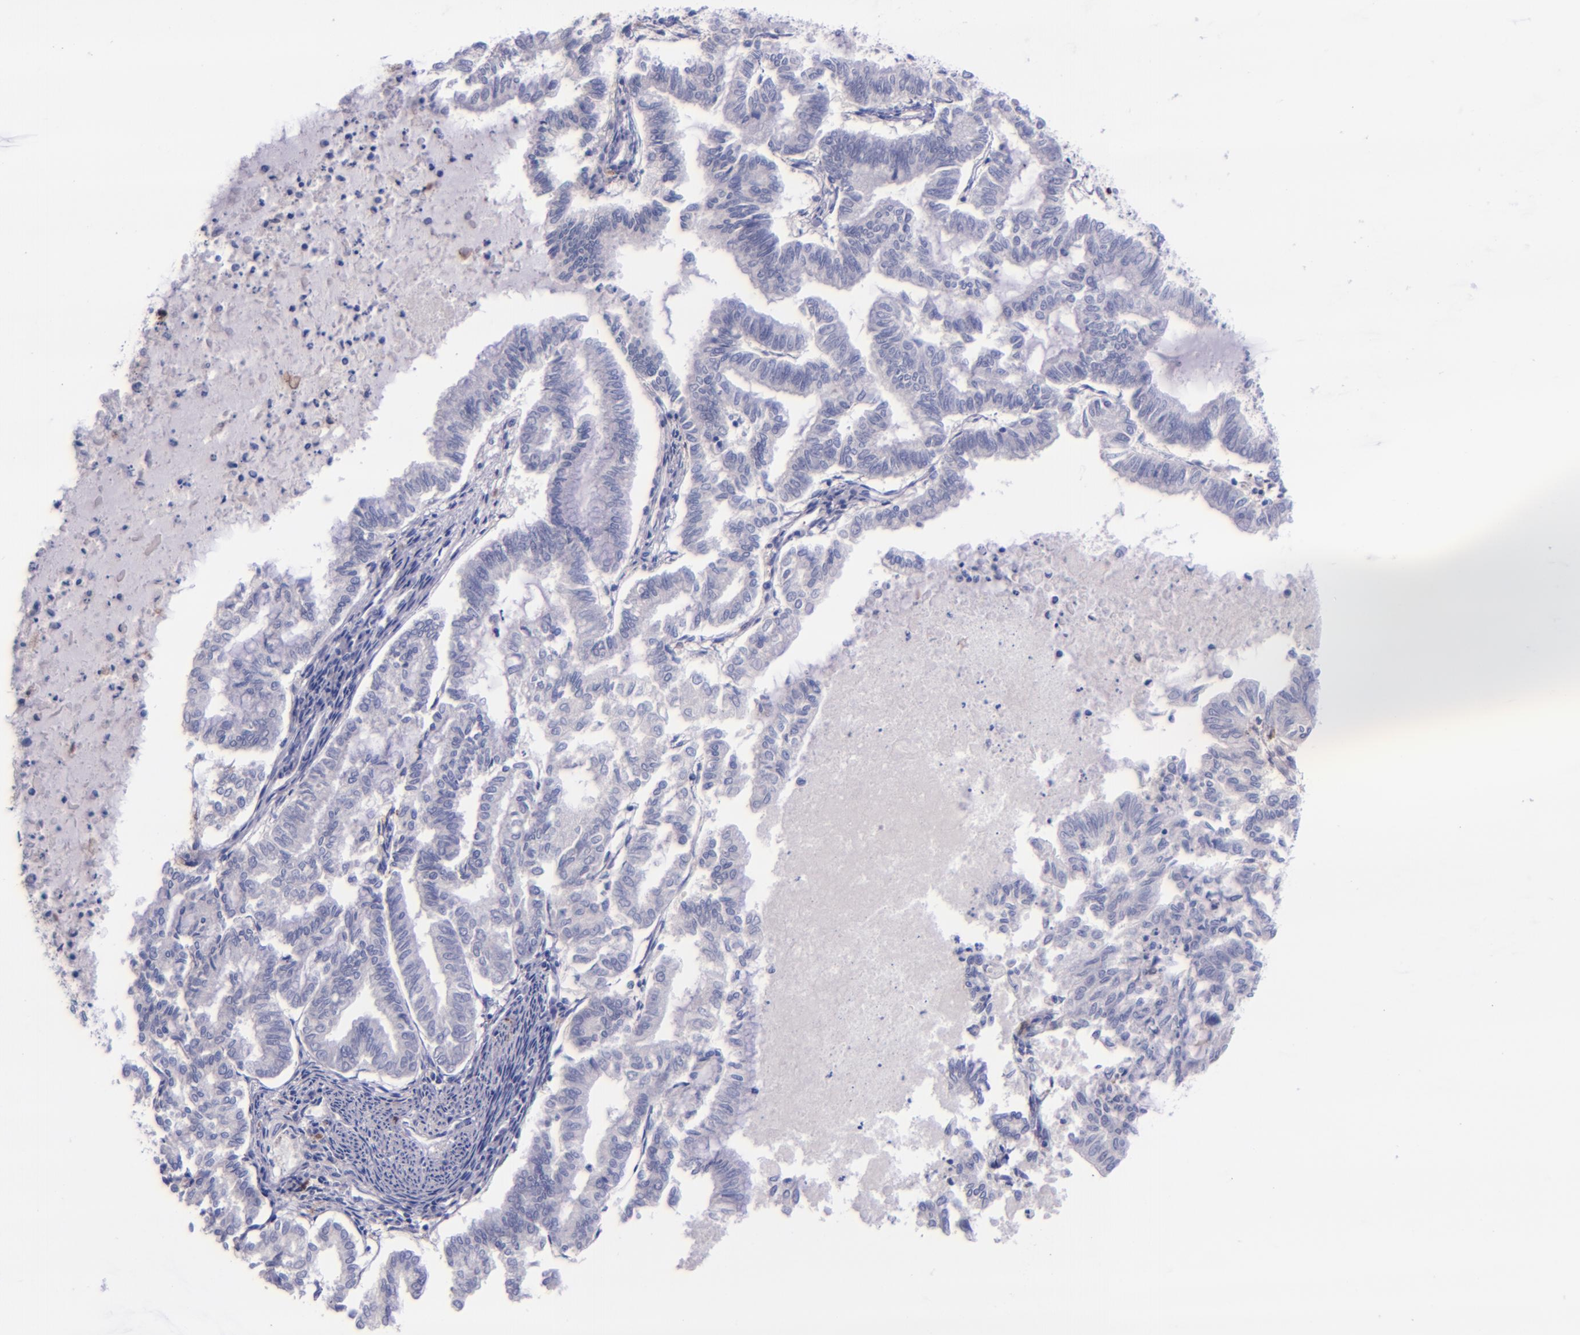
{"staining": {"intensity": "negative", "quantity": "none", "location": "none"}, "tissue": "endometrial cancer", "cell_type": "Tumor cells", "image_type": "cancer", "snomed": [{"axis": "morphology", "description": "Adenocarcinoma, NOS"}, {"axis": "topography", "description": "Endometrium"}], "caption": "The histopathology image exhibits no significant positivity in tumor cells of endometrial cancer. The staining is performed using DAB brown chromogen with nuclei counter-stained in using hematoxylin.", "gene": "F13A1", "patient": {"sex": "female", "age": 79}}